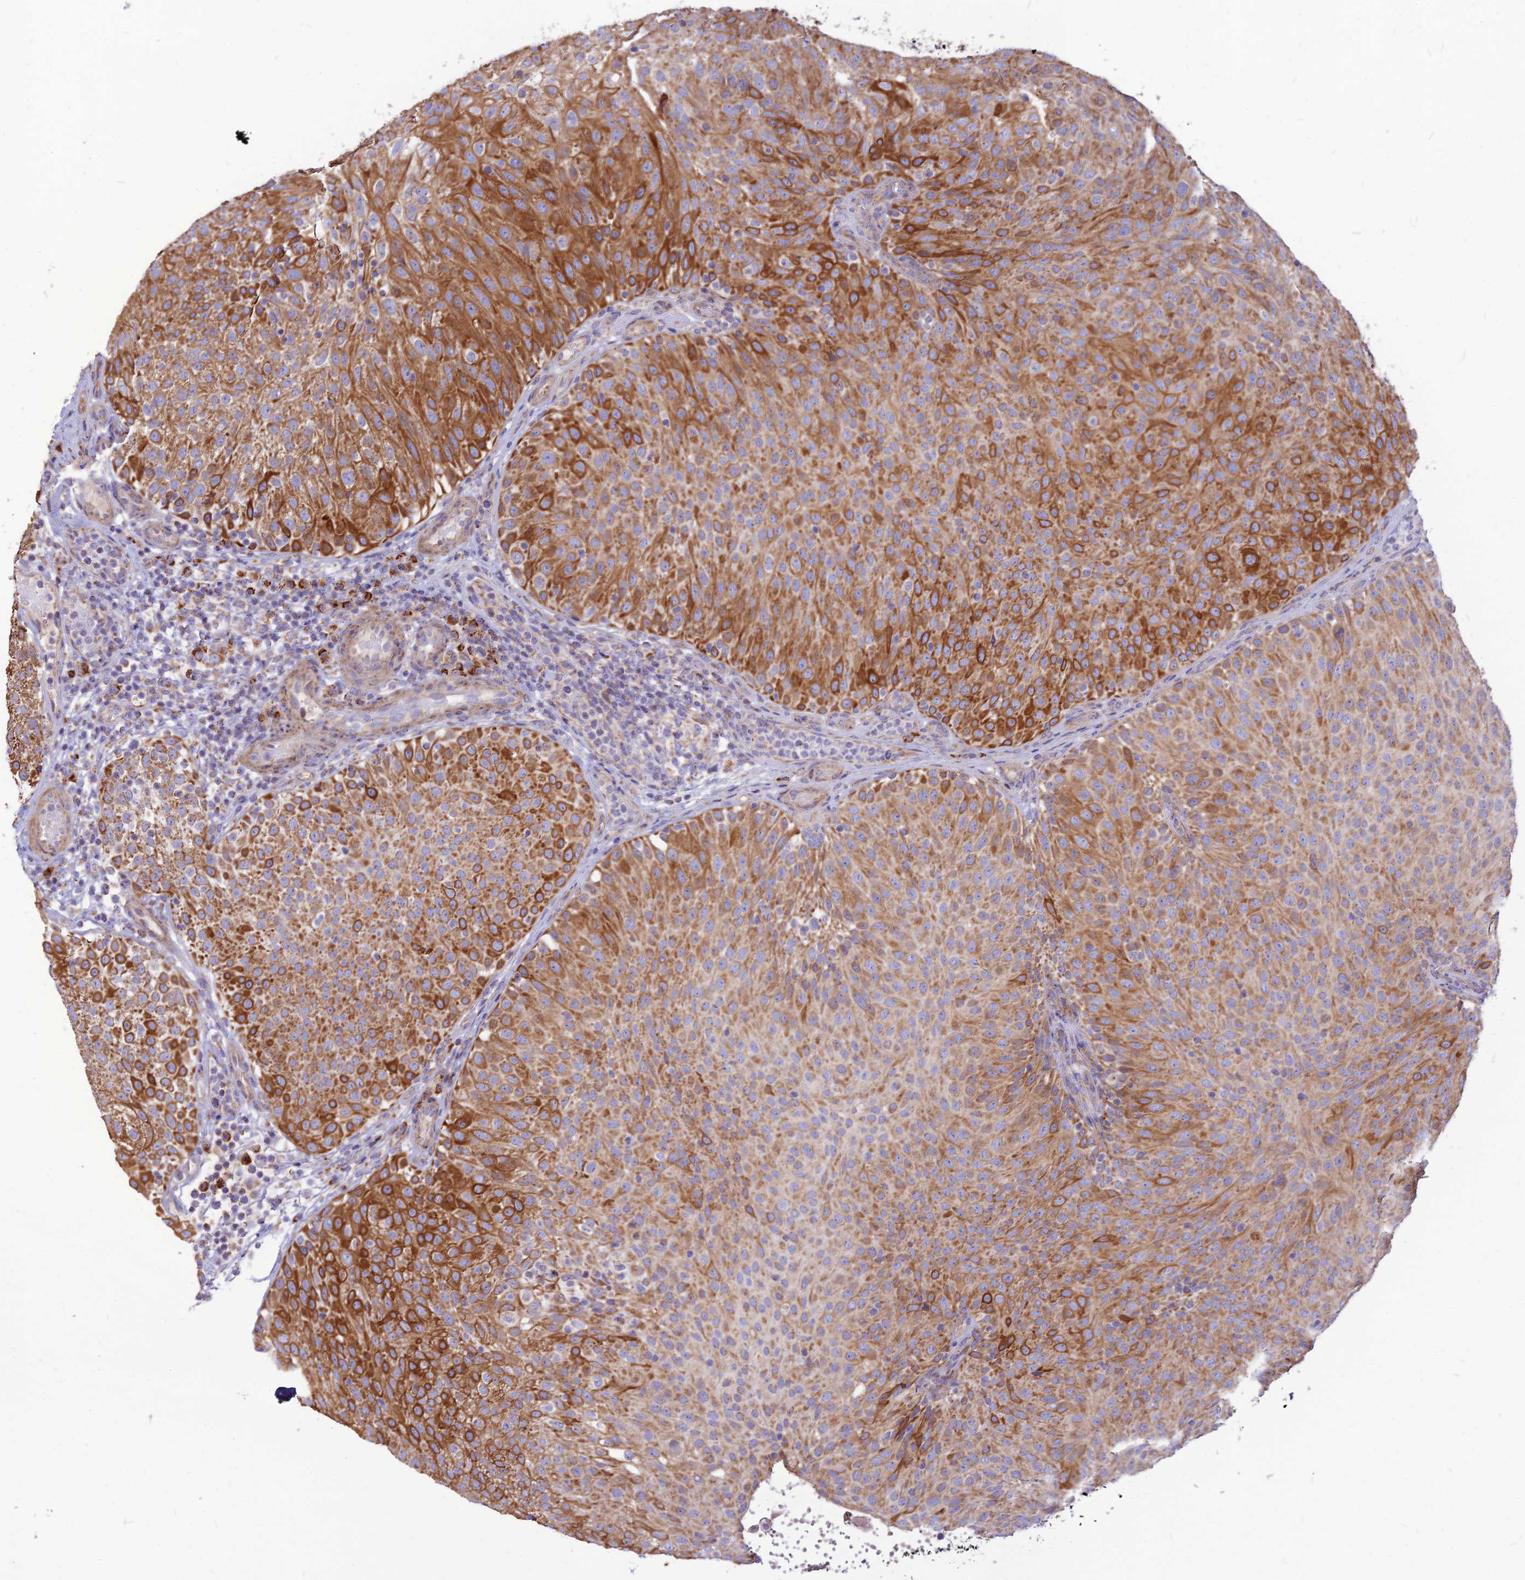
{"staining": {"intensity": "moderate", "quantity": "25%-75%", "location": "cytoplasmic/membranous"}, "tissue": "urothelial cancer", "cell_type": "Tumor cells", "image_type": "cancer", "snomed": [{"axis": "morphology", "description": "Urothelial carcinoma, Low grade"}, {"axis": "topography", "description": "Urinary bladder"}], "caption": "Moderate cytoplasmic/membranous protein staining is appreciated in about 25%-75% of tumor cells in urothelial cancer.", "gene": "ECI1", "patient": {"sex": "male", "age": 78}}